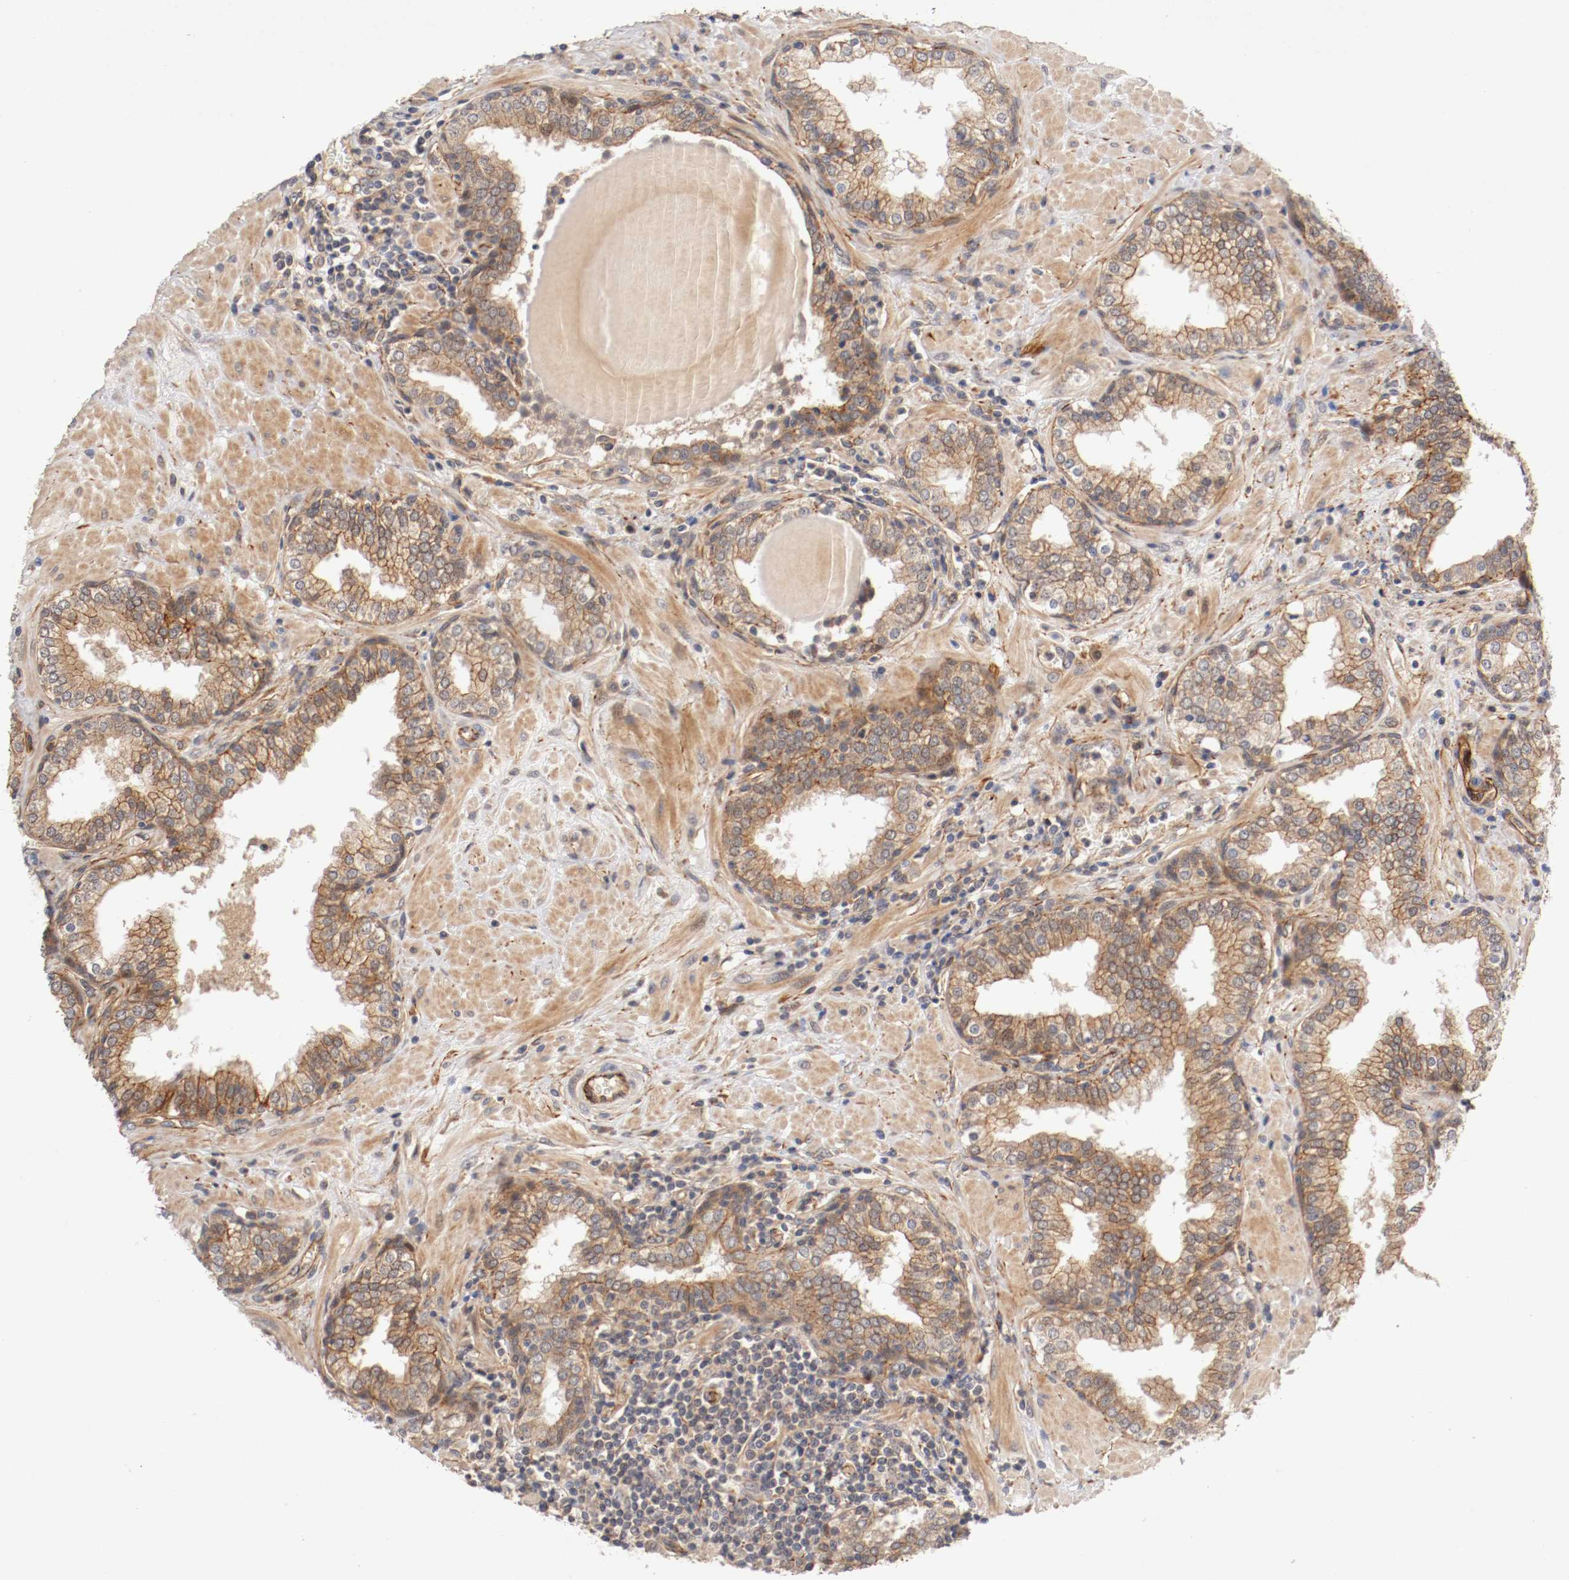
{"staining": {"intensity": "moderate", "quantity": ">75%", "location": "cytoplasmic/membranous"}, "tissue": "prostate", "cell_type": "Glandular cells", "image_type": "normal", "snomed": [{"axis": "morphology", "description": "Normal tissue, NOS"}, {"axis": "topography", "description": "Prostate"}], "caption": "A micrograph of prostate stained for a protein exhibits moderate cytoplasmic/membranous brown staining in glandular cells. The protein of interest is stained brown, and the nuclei are stained in blue (DAB IHC with brightfield microscopy, high magnification).", "gene": "TYK2", "patient": {"sex": "male", "age": 51}}